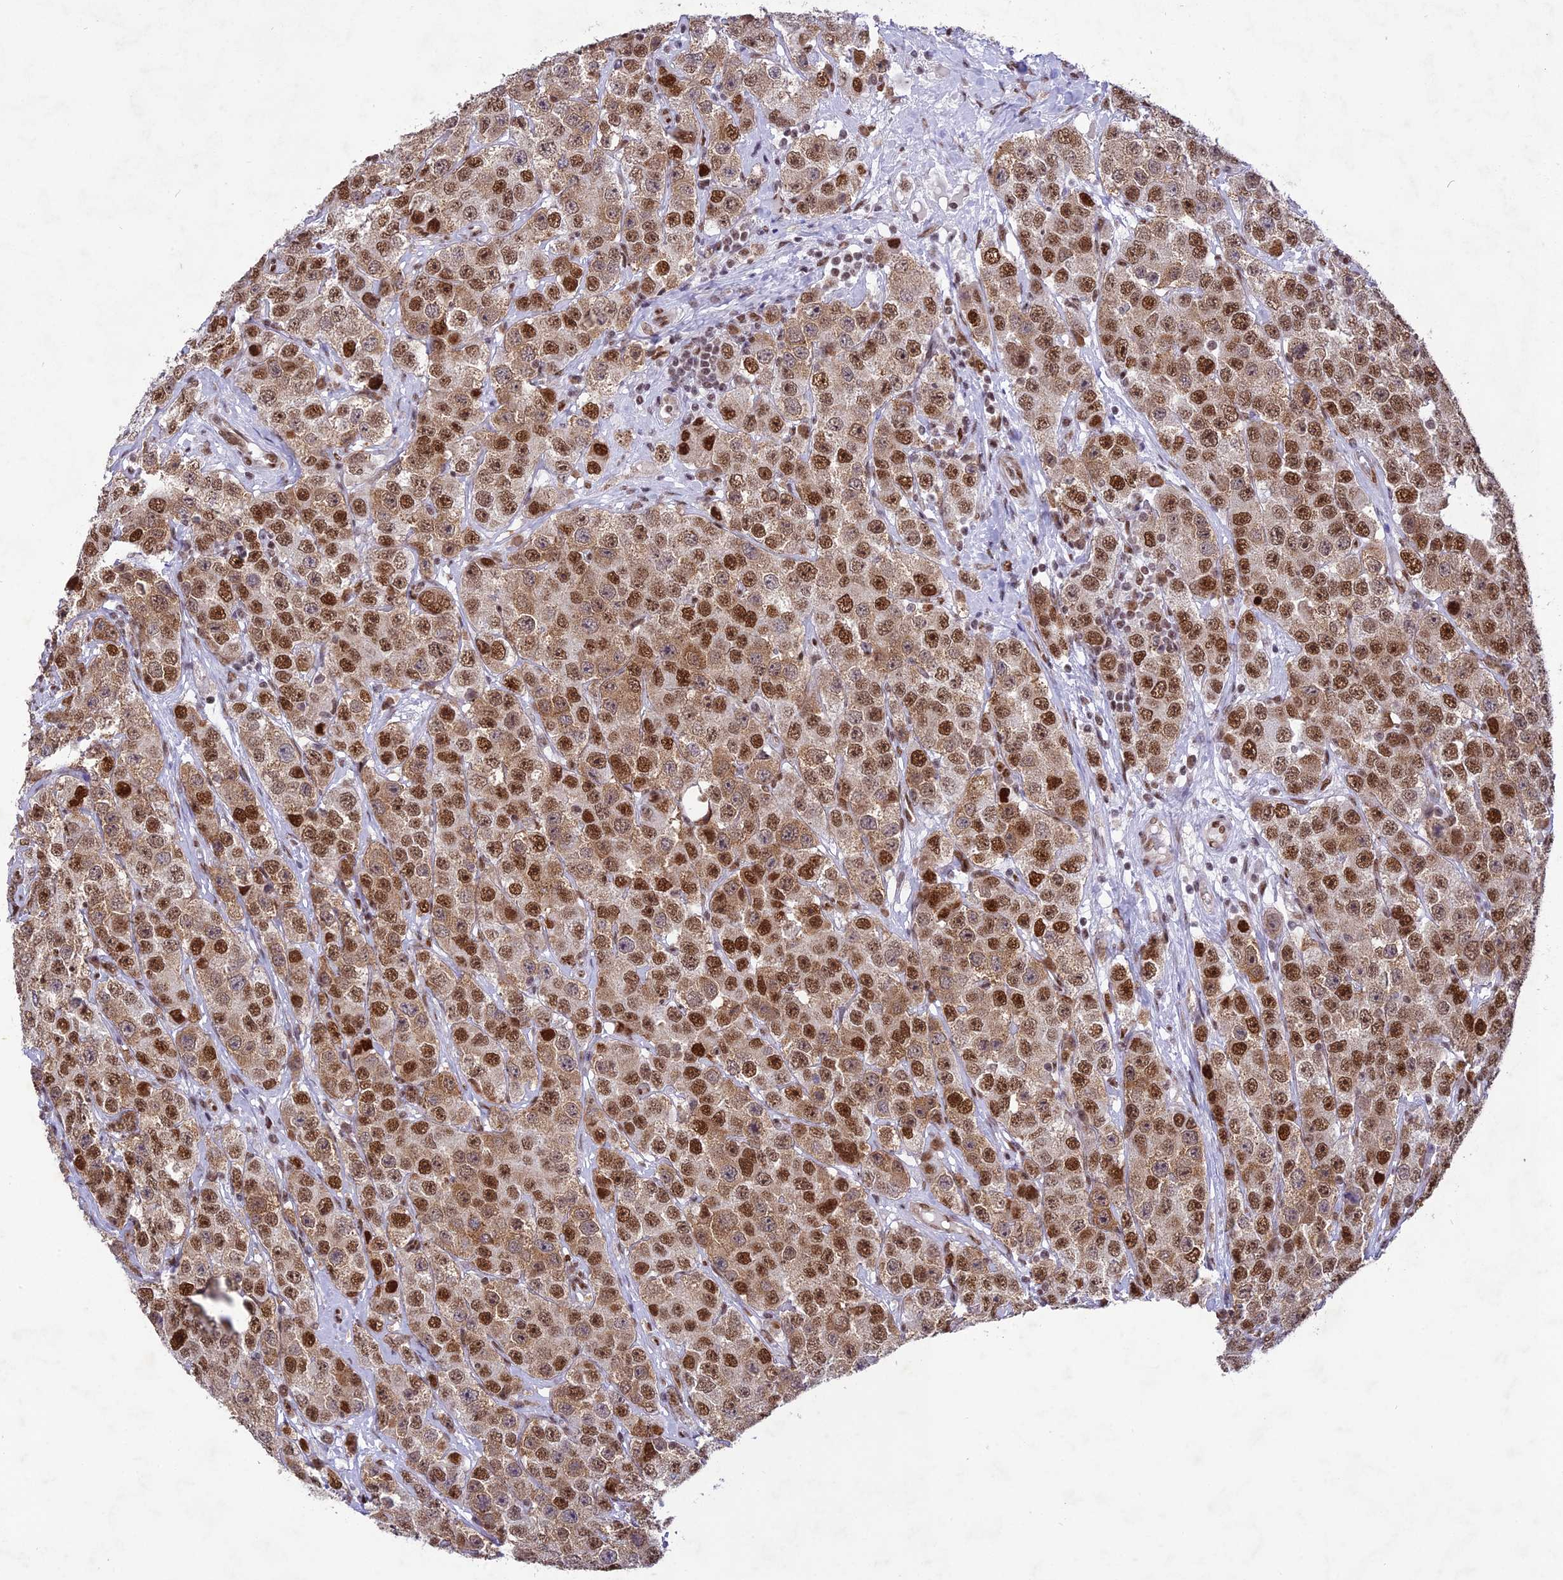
{"staining": {"intensity": "moderate", "quantity": ">75%", "location": "nuclear"}, "tissue": "testis cancer", "cell_type": "Tumor cells", "image_type": "cancer", "snomed": [{"axis": "morphology", "description": "Seminoma, NOS"}, {"axis": "topography", "description": "Testis"}], "caption": "The immunohistochemical stain labels moderate nuclear positivity in tumor cells of seminoma (testis) tissue.", "gene": "DDX1", "patient": {"sex": "male", "age": 28}}